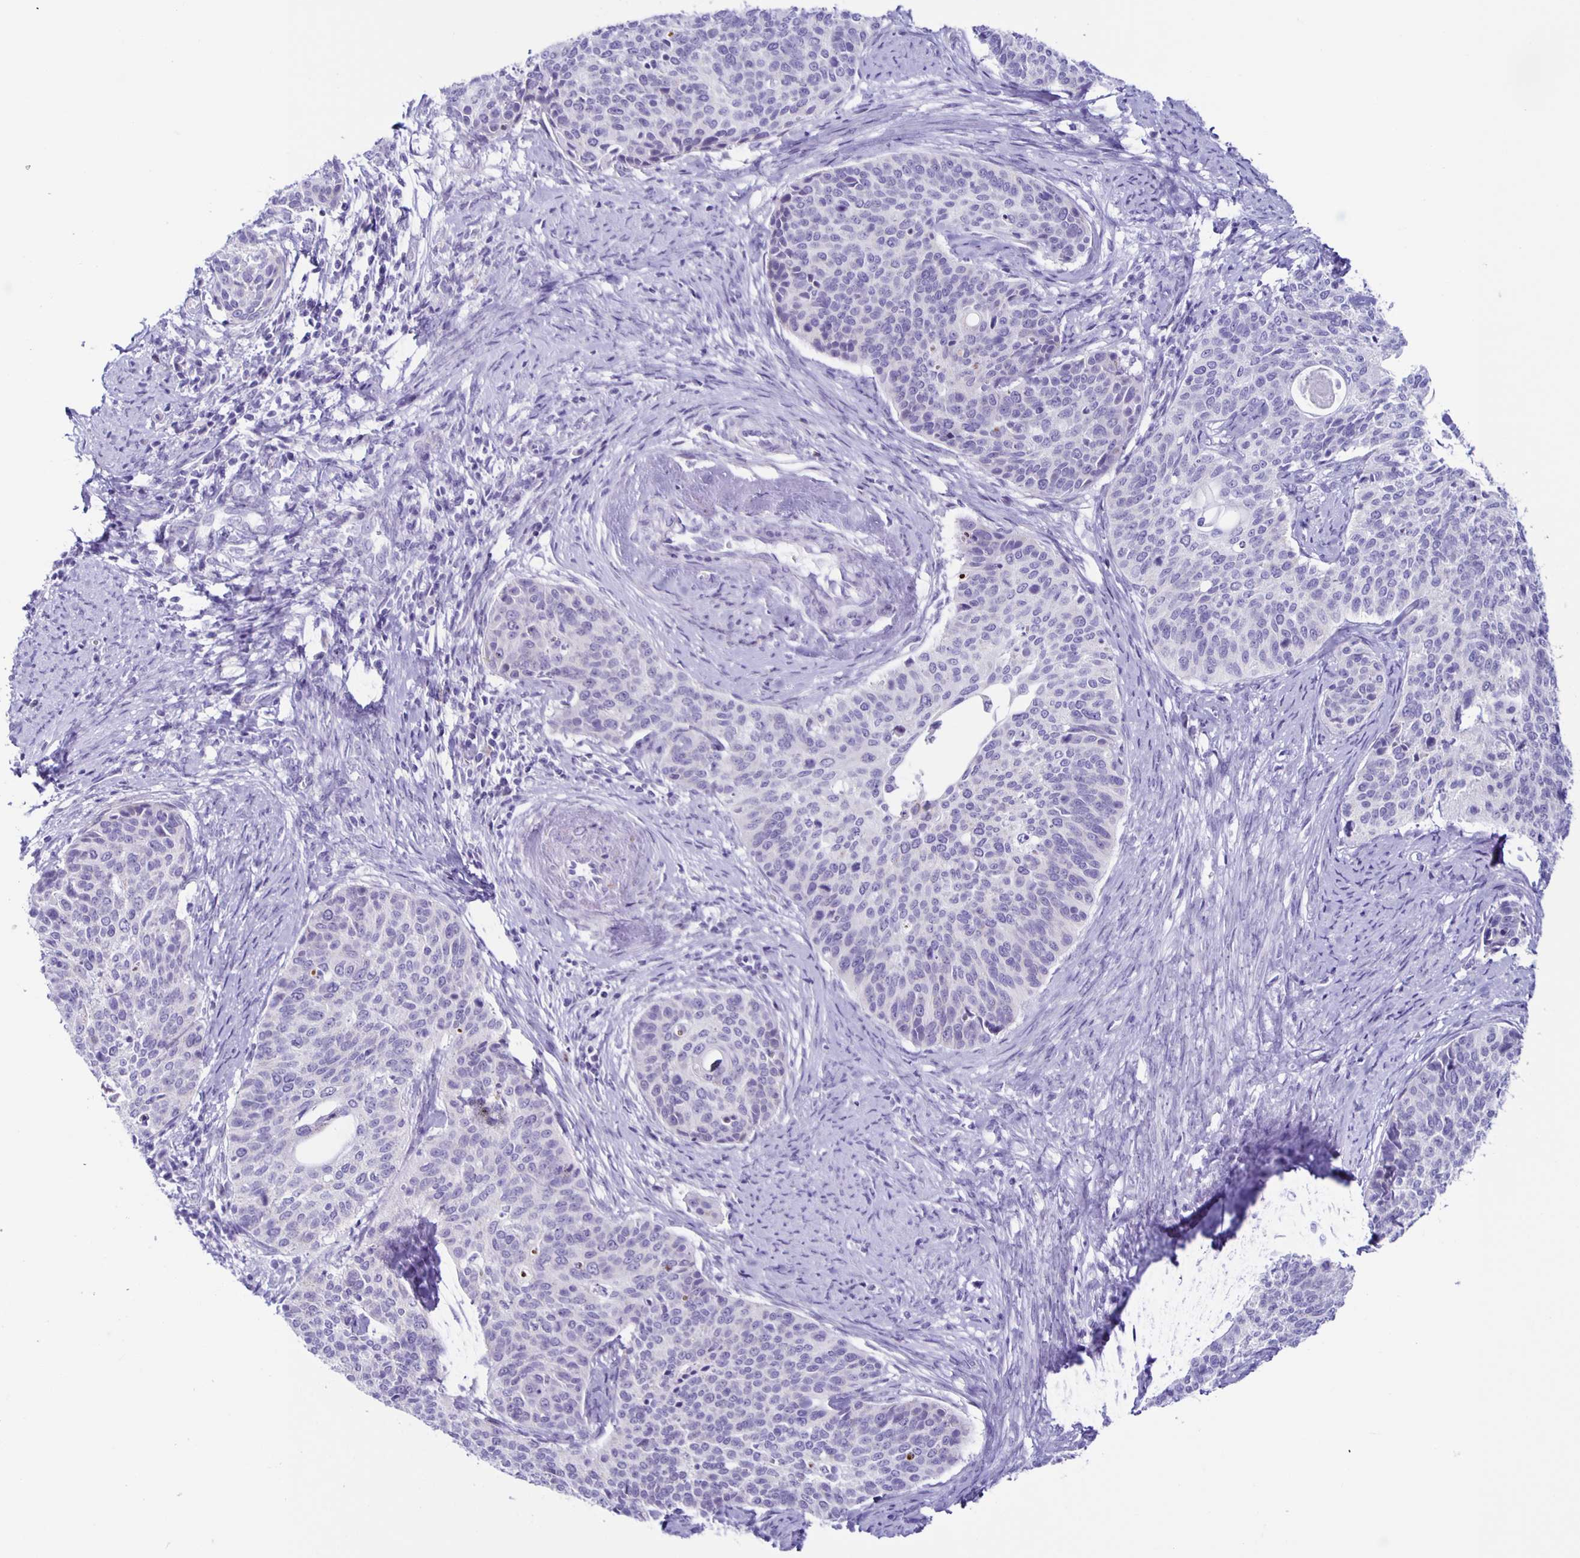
{"staining": {"intensity": "negative", "quantity": "none", "location": "none"}, "tissue": "cervical cancer", "cell_type": "Tumor cells", "image_type": "cancer", "snomed": [{"axis": "morphology", "description": "Squamous cell carcinoma, NOS"}, {"axis": "topography", "description": "Cervix"}], "caption": "A high-resolution image shows IHC staining of cervical squamous cell carcinoma, which demonstrates no significant staining in tumor cells. Brightfield microscopy of IHC stained with DAB (brown) and hematoxylin (blue), captured at high magnification.", "gene": "AQP6", "patient": {"sex": "female", "age": 69}}